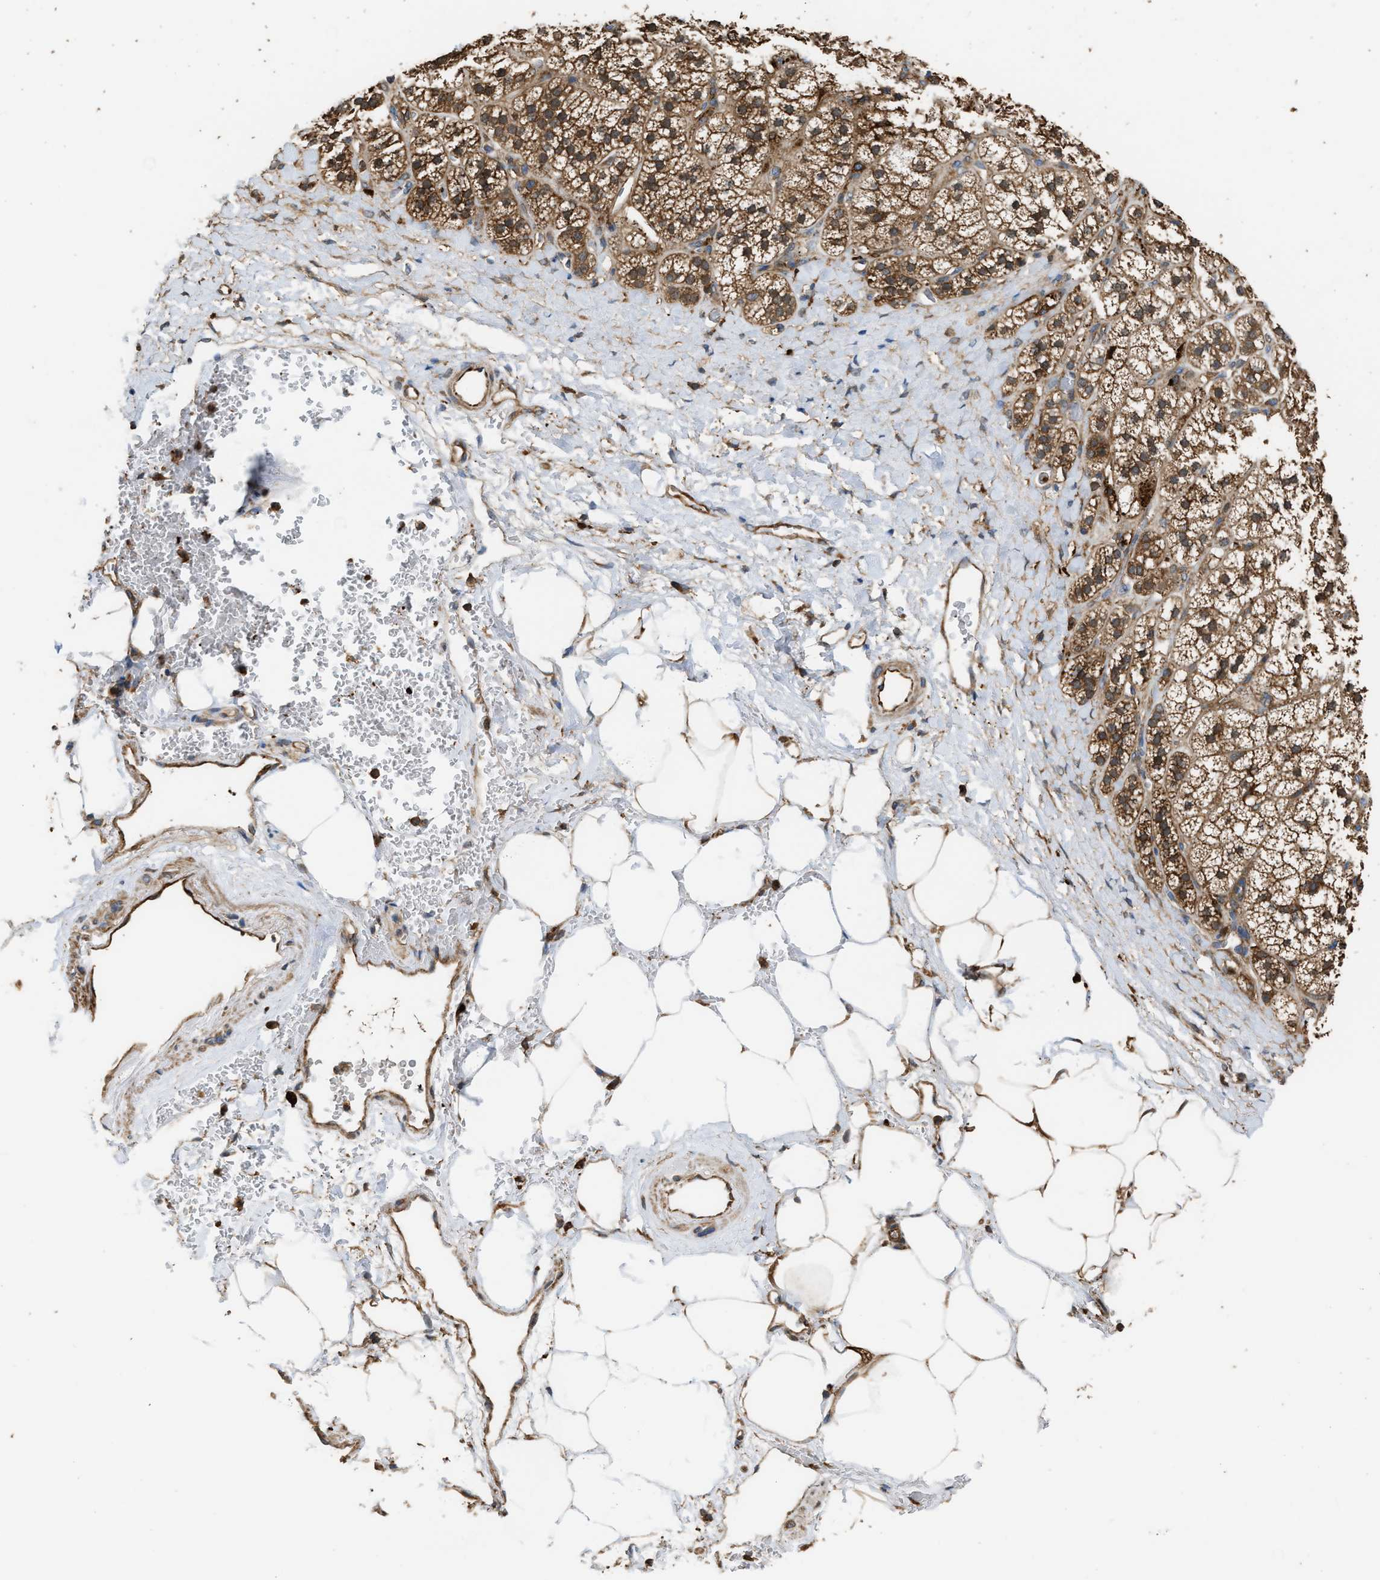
{"staining": {"intensity": "strong", "quantity": ">75%", "location": "cytoplasmic/membranous"}, "tissue": "adrenal gland", "cell_type": "Glandular cells", "image_type": "normal", "snomed": [{"axis": "morphology", "description": "Normal tissue, NOS"}, {"axis": "topography", "description": "Adrenal gland"}], "caption": "Protein analysis of normal adrenal gland exhibits strong cytoplasmic/membranous staining in about >75% of glandular cells. Using DAB (brown) and hematoxylin (blue) stains, captured at high magnification using brightfield microscopy.", "gene": "ATIC", "patient": {"sex": "male", "age": 56}}